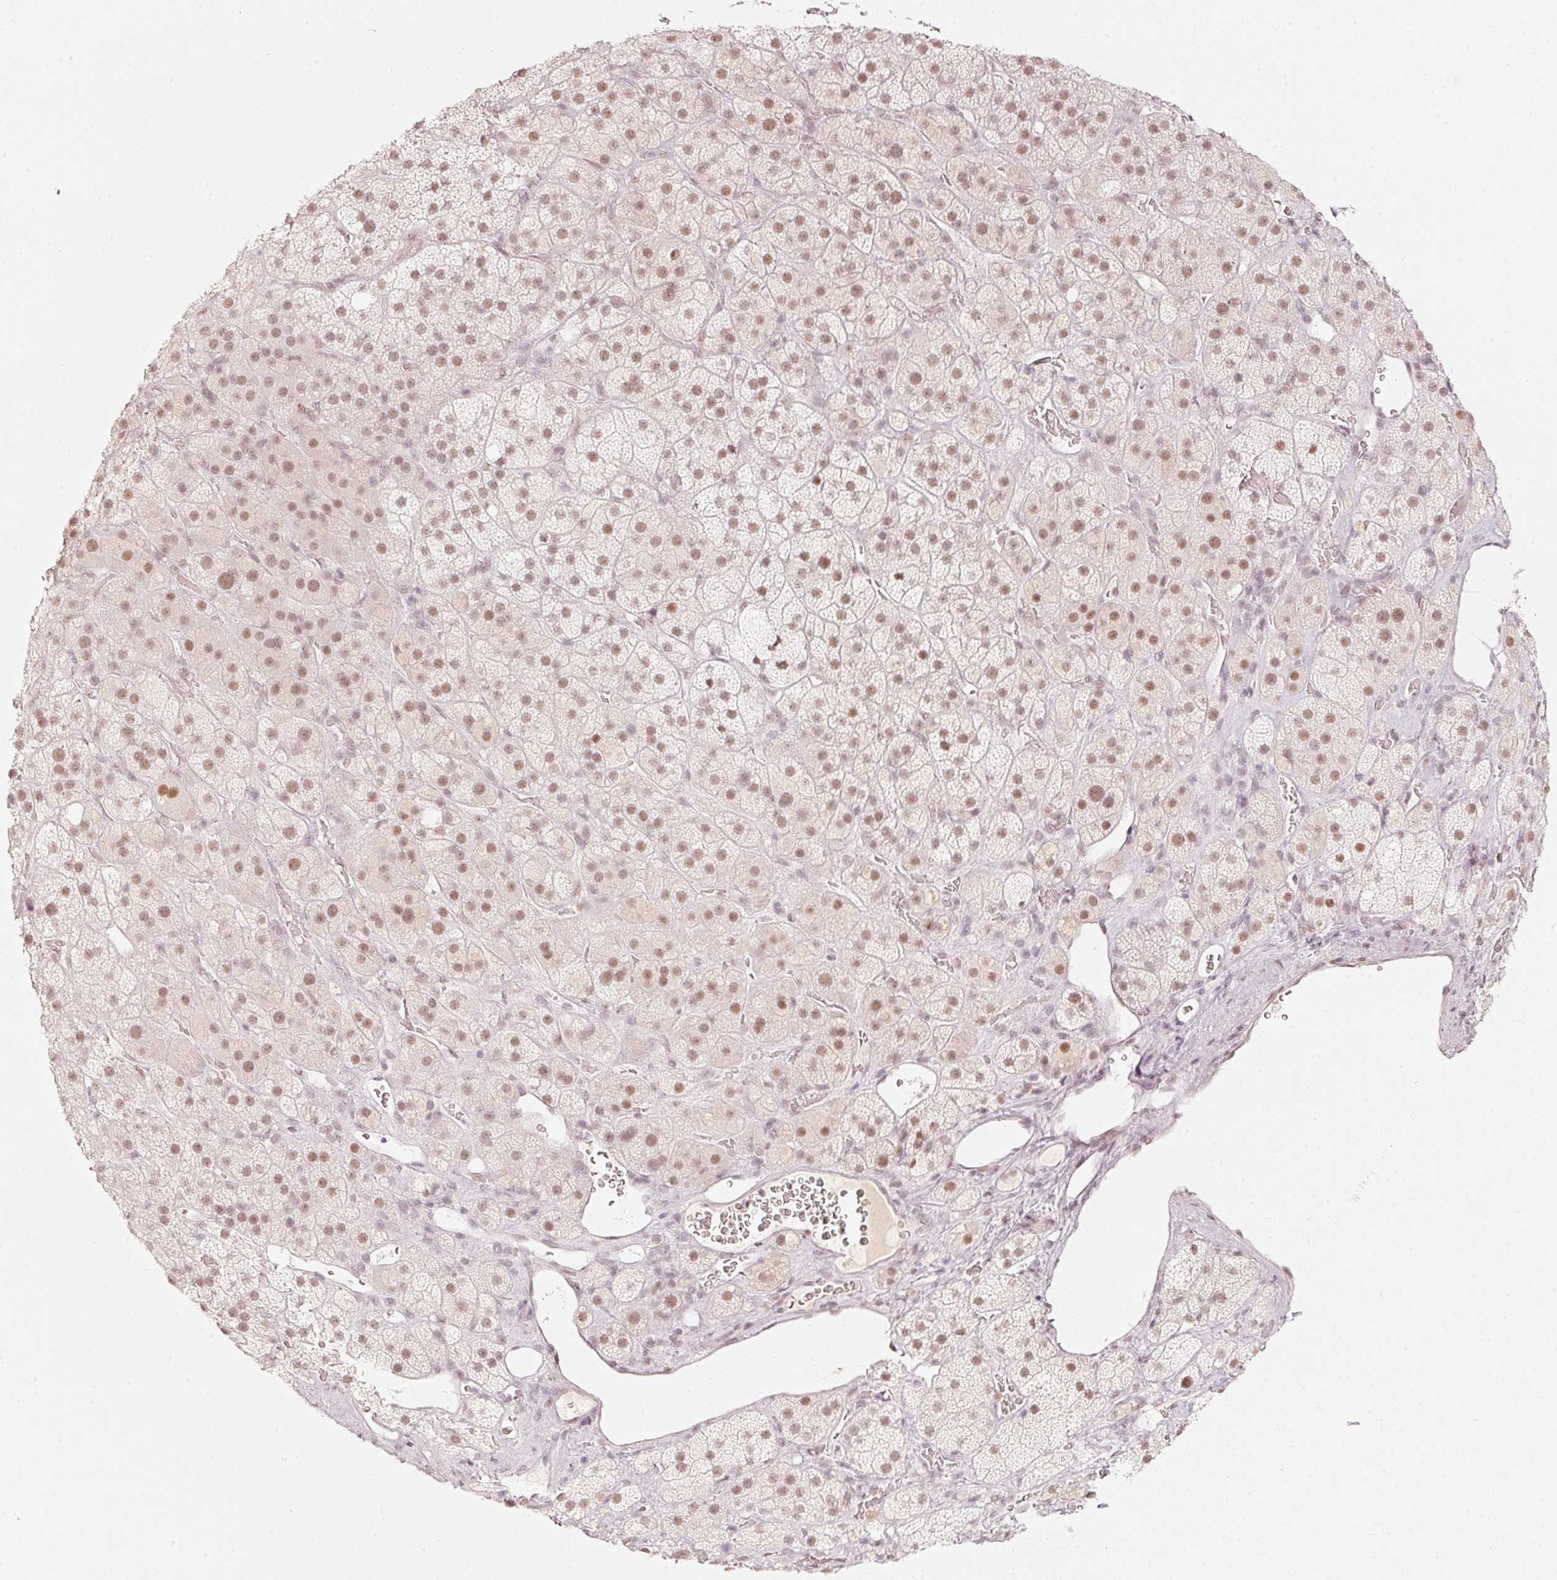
{"staining": {"intensity": "moderate", "quantity": ">75%", "location": "nuclear"}, "tissue": "adrenal gland", "cell_type": "Glandular cells", "image_type": "normal", "snomed": [{"axis": "morphology", "description": "Normal tissue, NOS"}, {"axis": "topography", "description": "Adrenal gland"}], "caption": "Adrenal gland stained with DAB immunohistochemistry exhibits medium levels of moderate nuclear positivity in about >75% of glandular cells. (Stains: DAB (3,3'-diaminobenzidine) in brown, nuclei in blue, Microscopy: brightfield microscopy at high magnification).", "gene": "PPP1R10", "patient": {"sex": "male", "age": 57}}